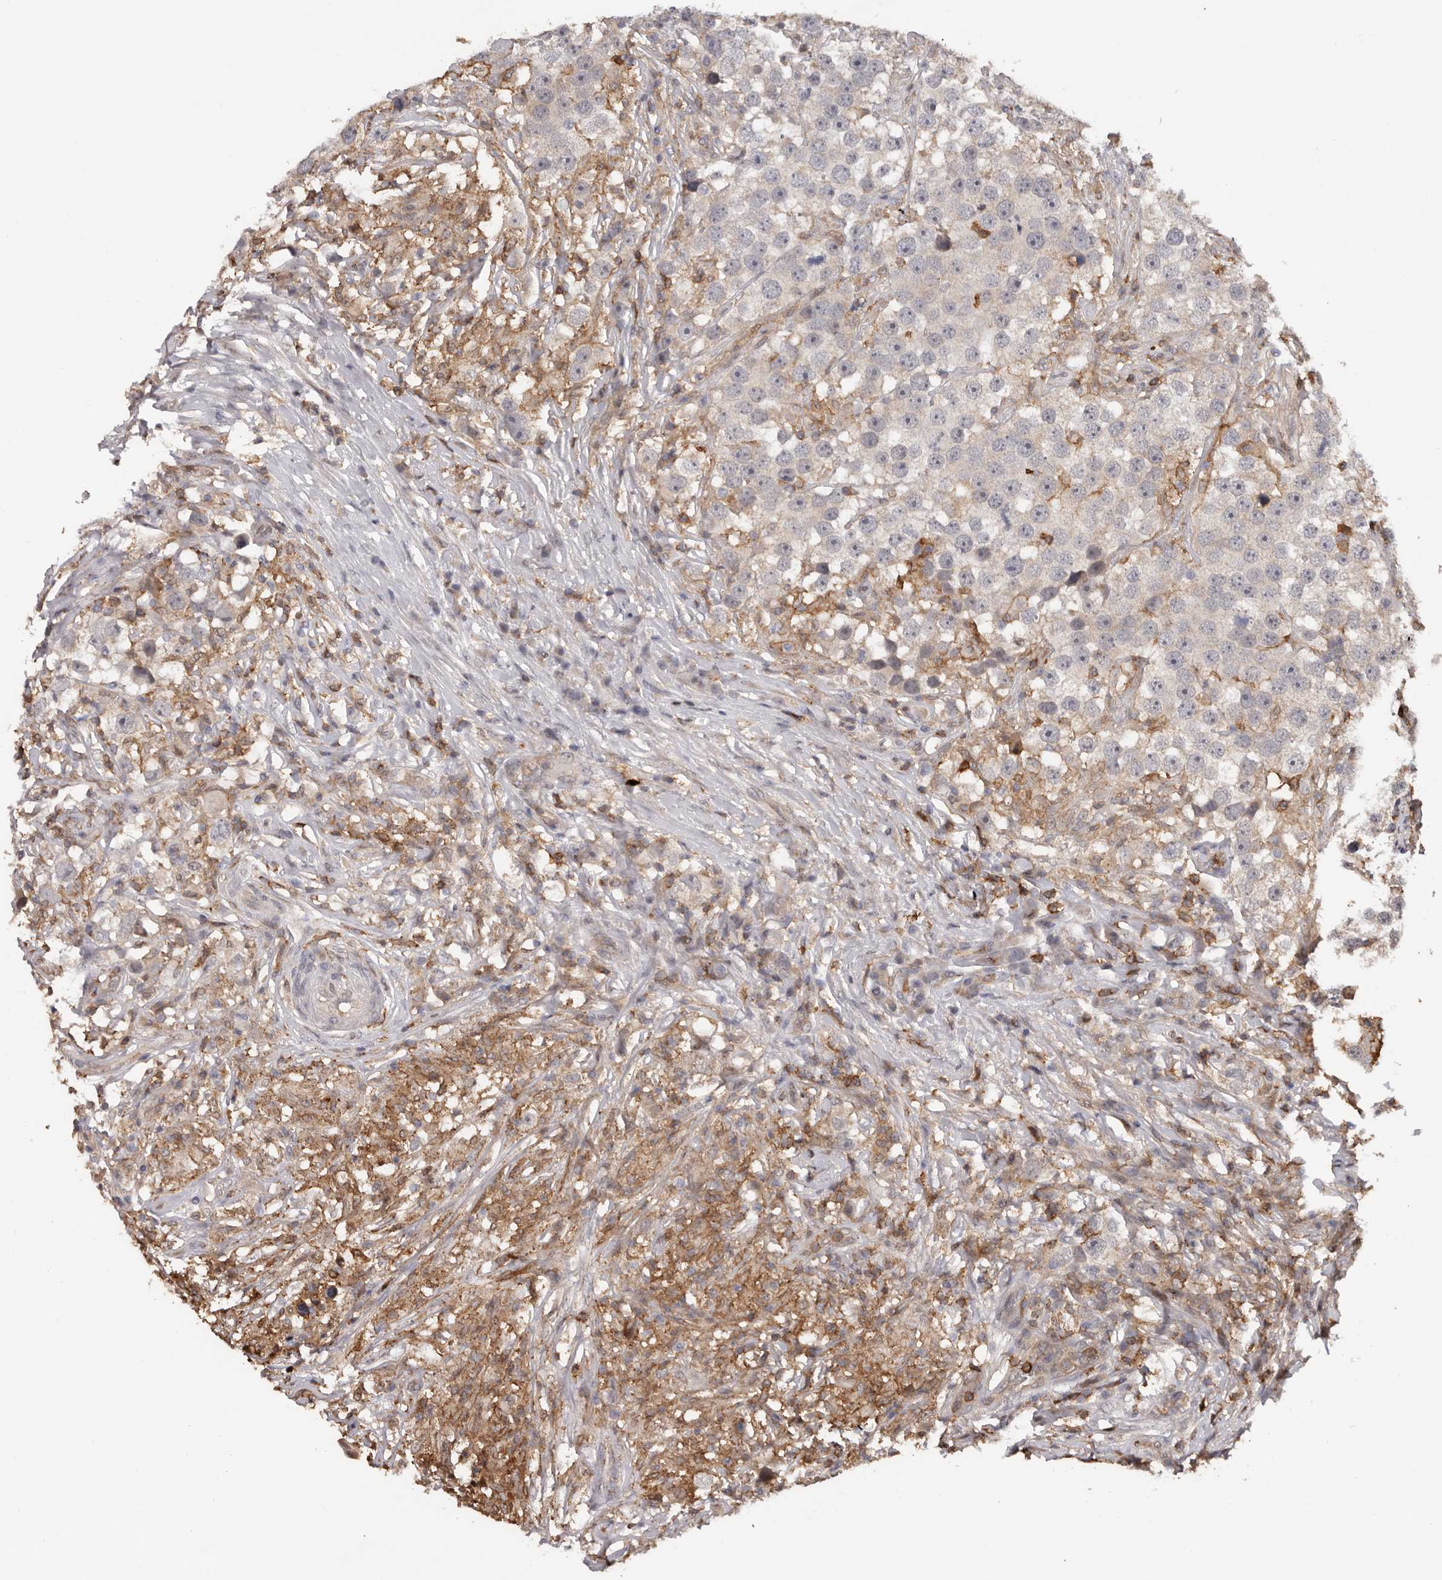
{"staining": {"intensity": "negative", "quantity": "none", "location": "none"}, "tissue": "testis cancer", "cell_type": "Tumor cells", "image_type": "cancer", "snomed": [{"axis": "morphology", "description": "Seminoma, NOS"}, {"axis": "topography", "description": "Testis"}], "caption": "Image shows no protein positivity in tumor cells of testis cancer tissue.", "gene": "PRR12", "patient": {"sex": "male", "age": 49}}